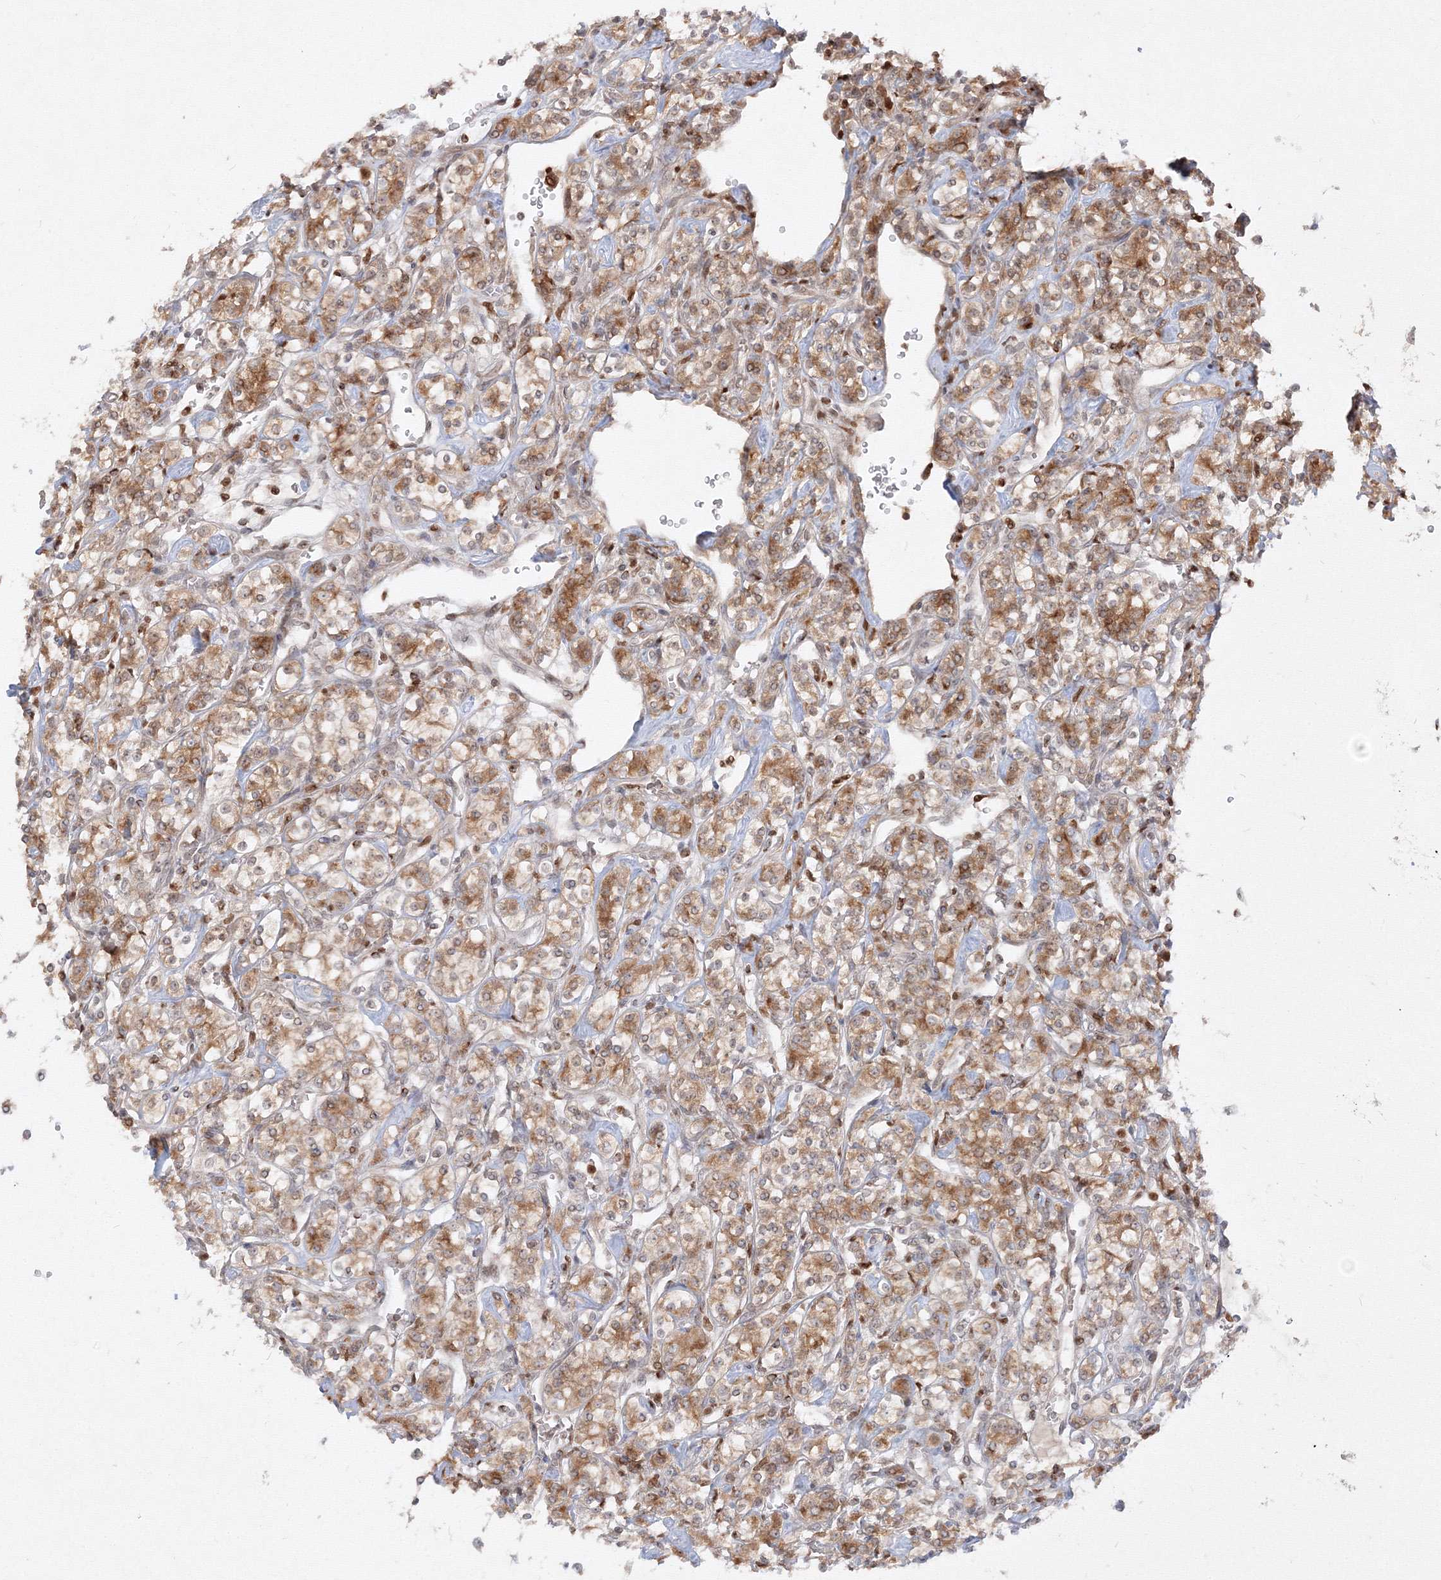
{"staining": {"intensity": "moderate", "quantity": ">75%", "location": "cytoplasmic/membranous"}, "tissue": "renal cancer", "cell_type": "Tumor cells", "image_type": "cancer", "snomed": [{"axis": "morphology", "description": "Adenocarcinoma, NOS"}, {"axis": "topography", "description": "Kidney"}], "caption": "Protein analysis of renal cancer (adenocarcinoma) tissue exhibits moderate cytoplasmic/membranous staining in approximately >75% of tumor cells.", "gene": "TMEM50B", "patient": {"sex": "male", "age": 77}}